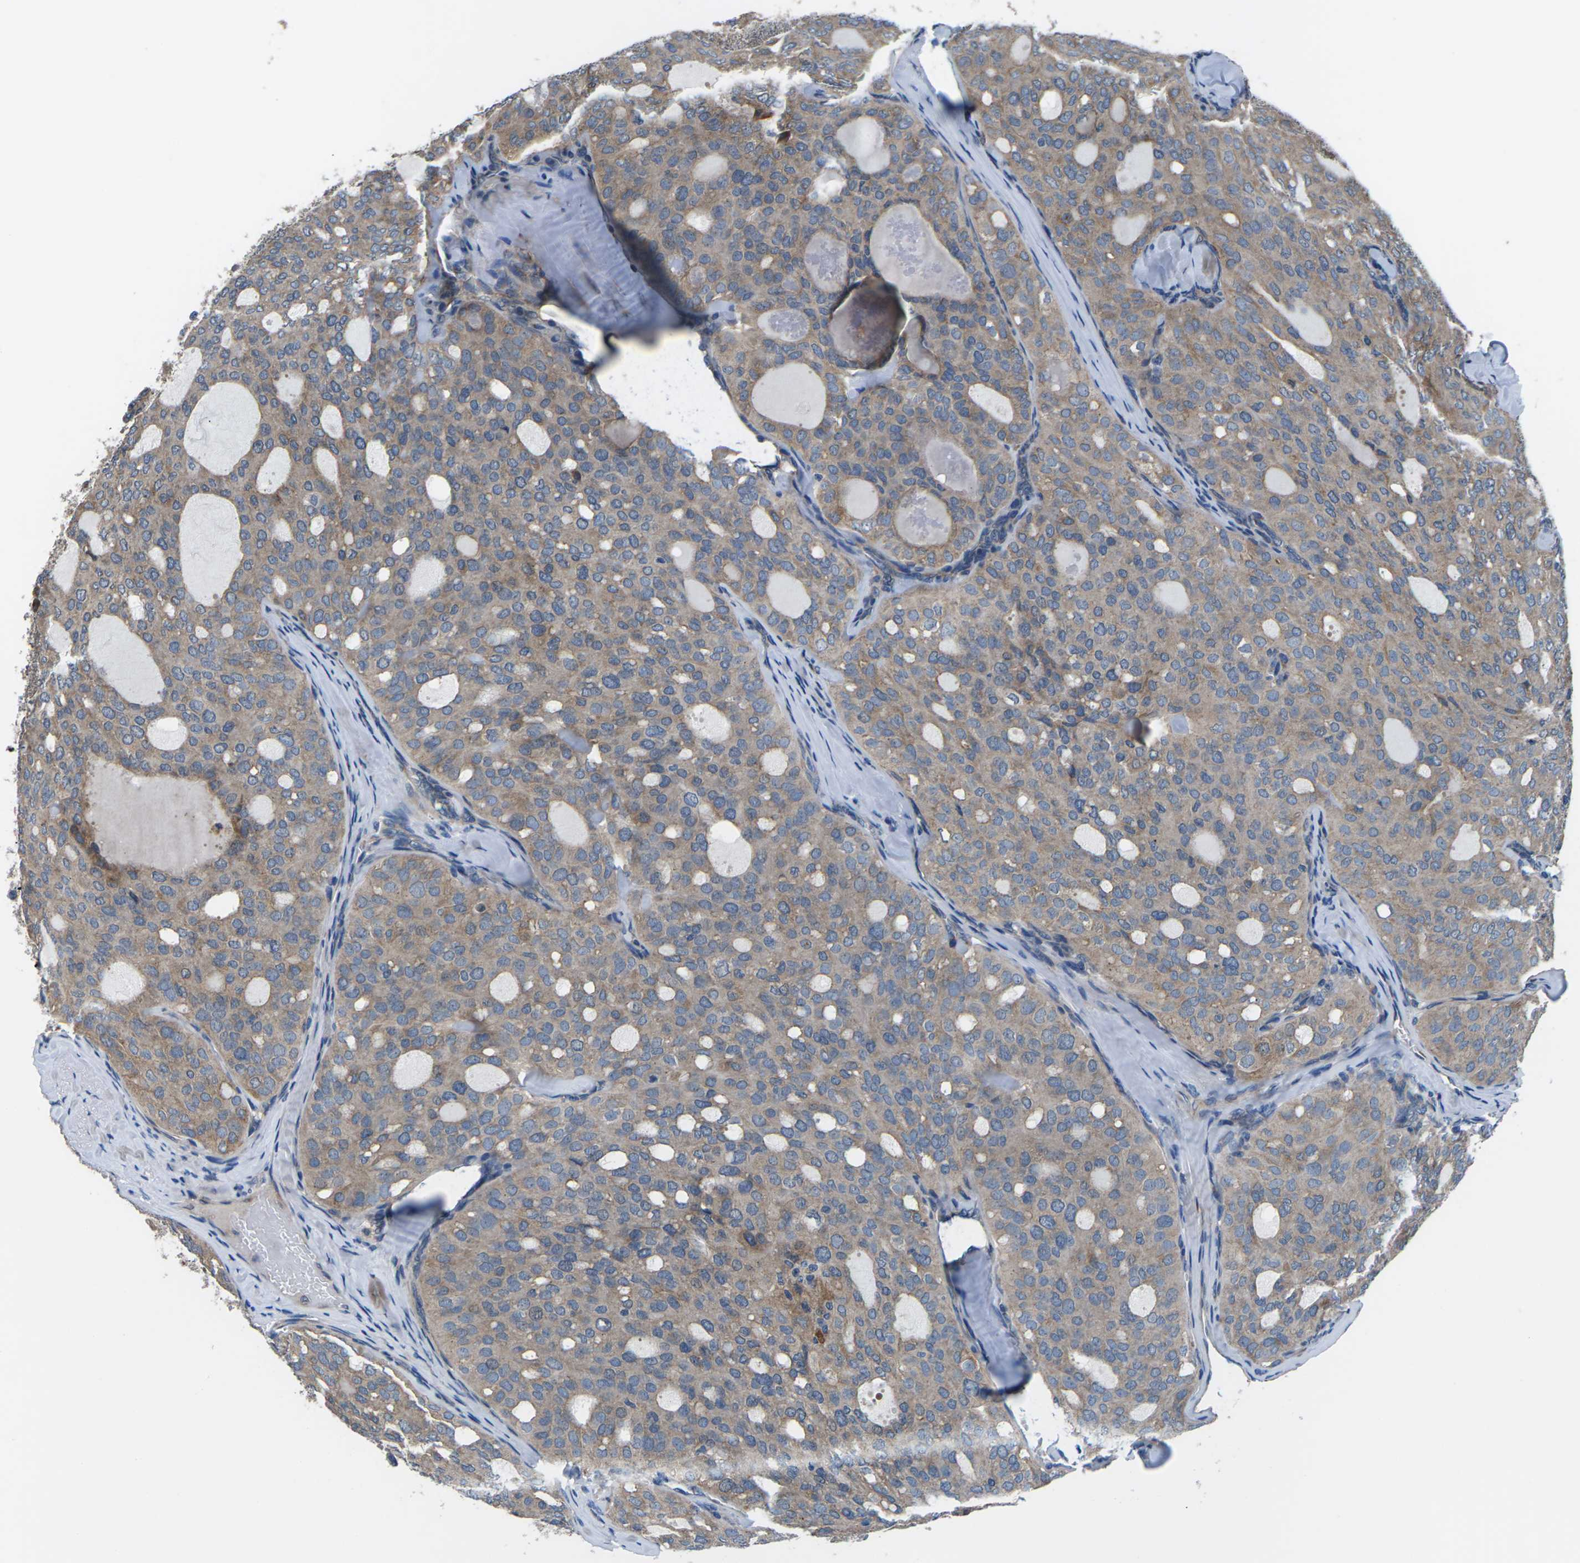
{"staining": {"intensity": "moderate", "quantity": ">75%", "location": "cytoplasmic/membranous"}, "tissue": "thyroid cancer", "cell_type": "Tumor cells", "image_type": "cancer", "snomed": [{"axis": "morphology", "description": "Follicular adenoma carcinoma, NOS"}, {"axis": "topography", "description": "Thyroid gland"}], "caption": "Immunohistochemical staining of human follicular adenoma carcinoma (thyroid) exhibits medium levels of moderate cytoplasmic/membranous expression in about >75% of tumor cells. The staining is performed using DAB (3,3'-diaminobenzidine) brown chromogen to label protein expression. The nuclei are counter-stained blue using hematoxylin.", "gene": "GABRP", "patient": {"sex": "male", "age": 75}}